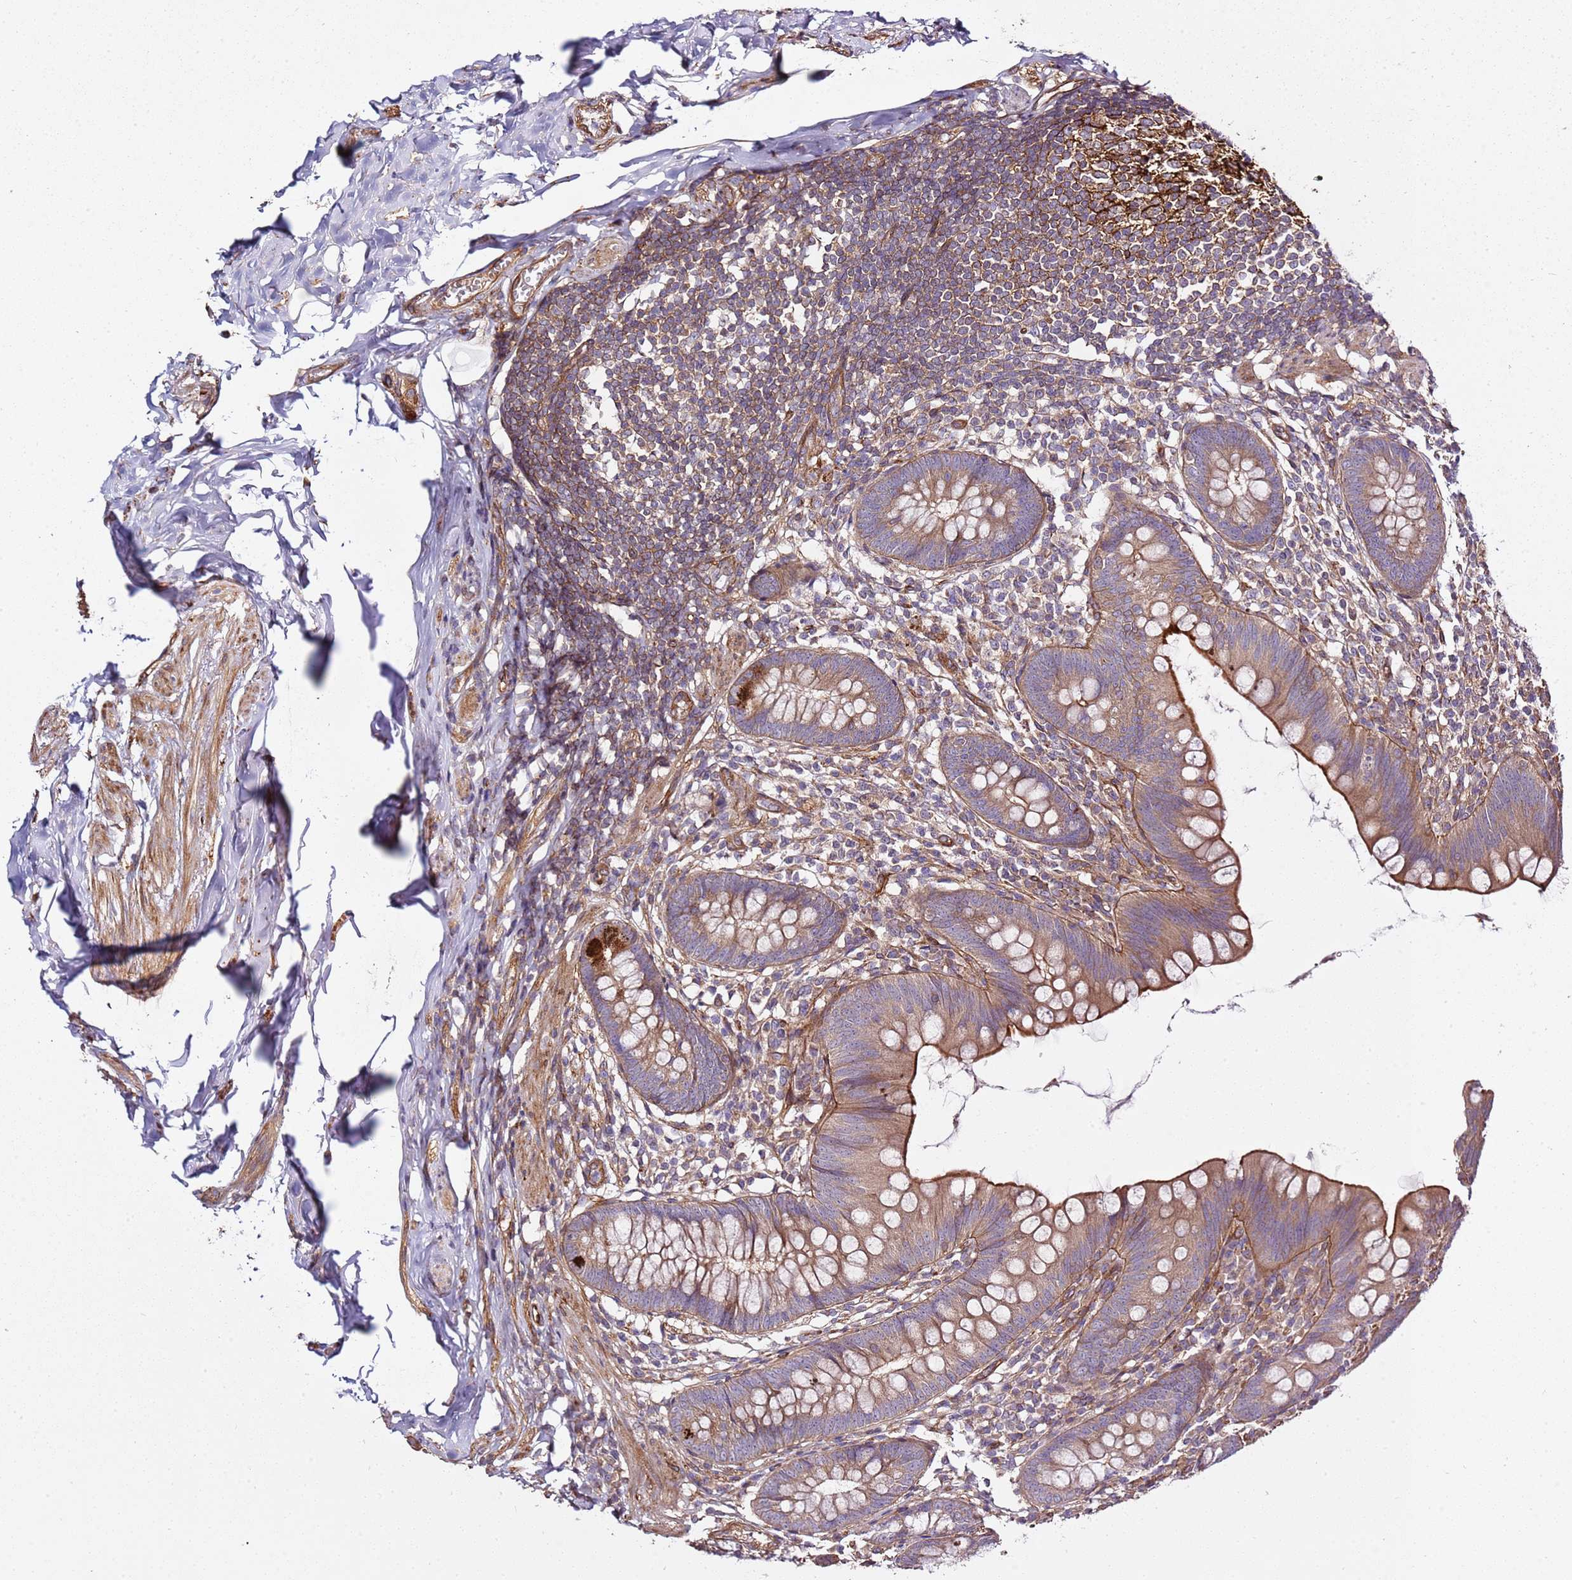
{"staining": {"intensity": "moderate", "quantity": ">75%", "location": "cytoplasmic/membranous"}, "tissue": "appendix", "cell_type": "Glandular cells", "image_type": "normal", "snomed": [{"axis": "morphology", "description": "Normal tissue, NOS"}, {"axis": "topography", "description": "Appendix"}], "caption": "Immunohistochemical staining of normal human appendix displays medium levels of moderate cytoplasmic/membranous staining in approximately >75% of glandular cells.", "gene": "GNL1", "patient": {"sex": "female", "age": 62}}